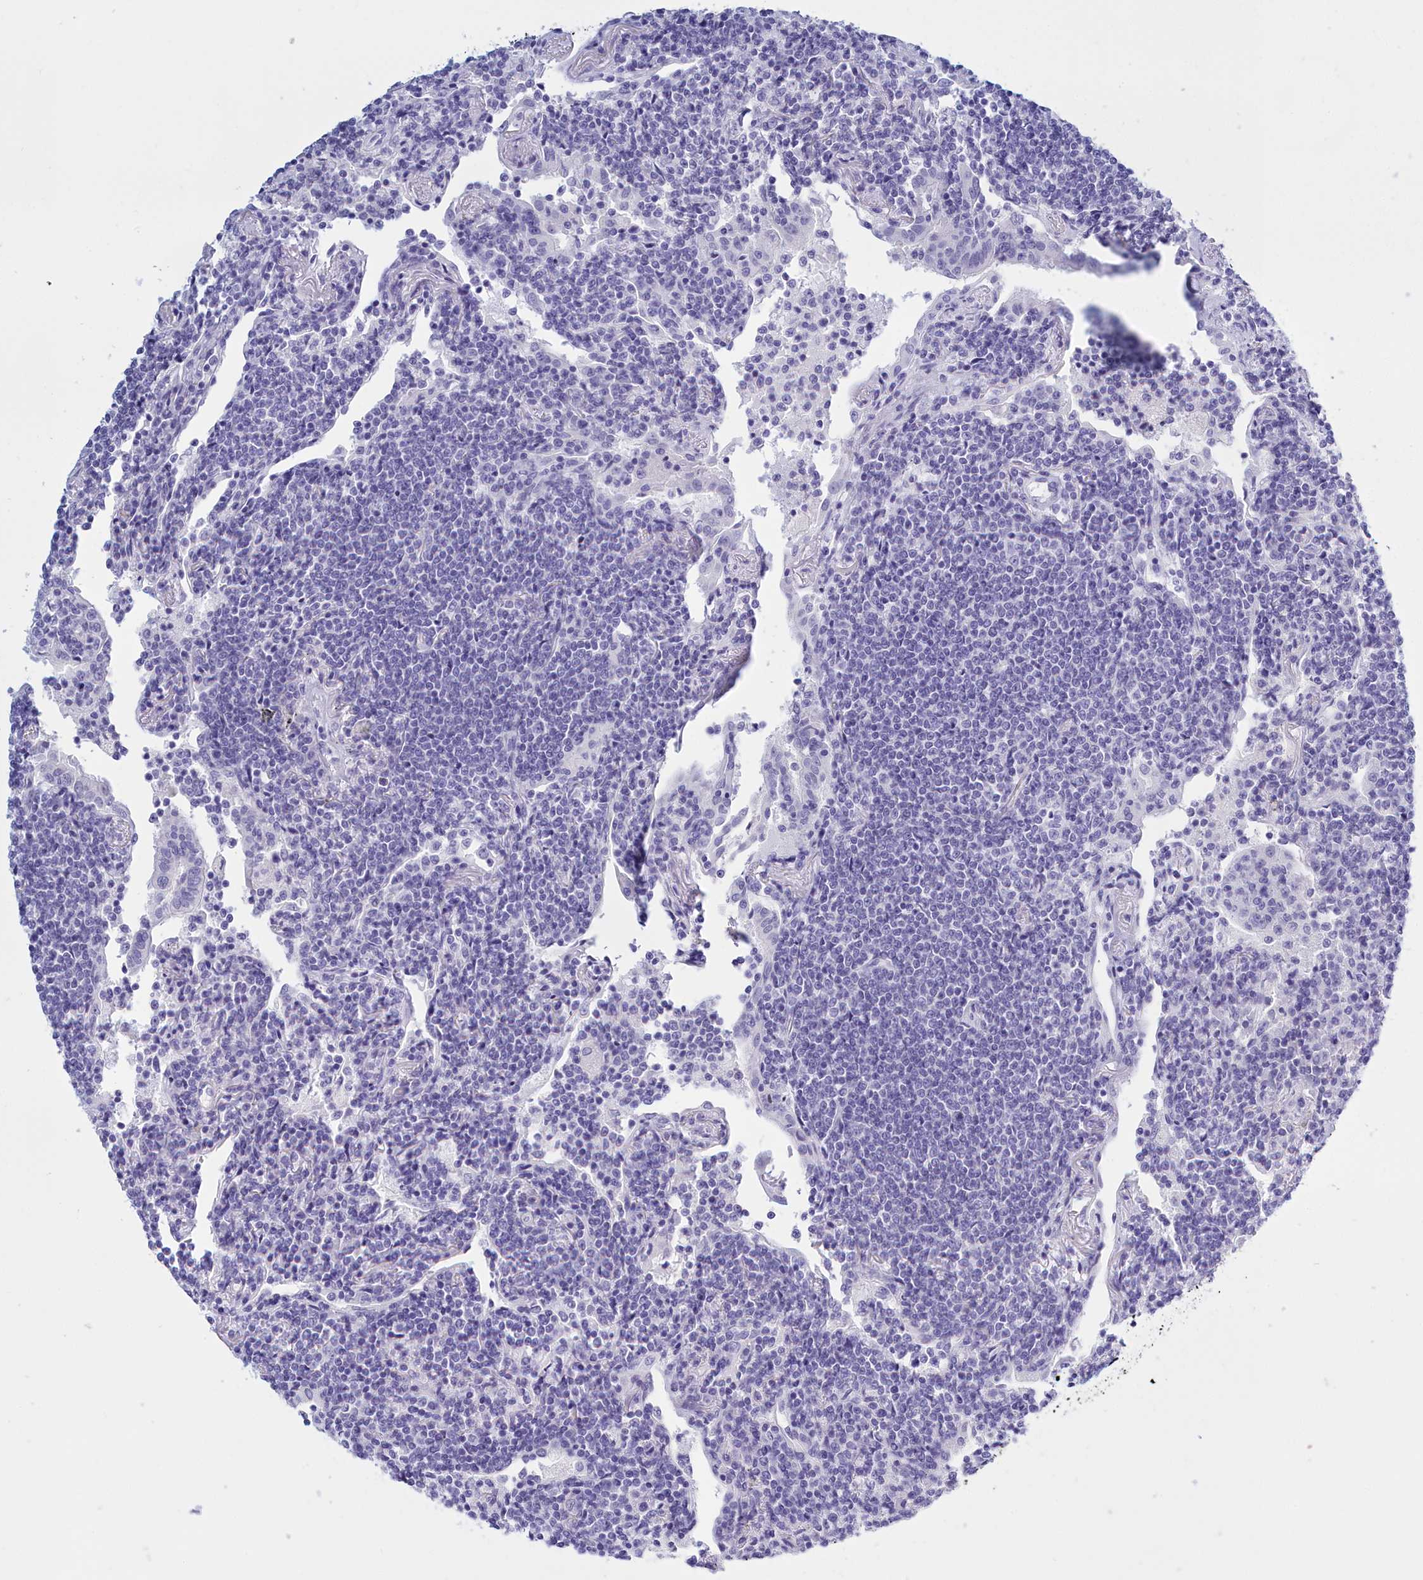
{"staining": {"intensity": "negative", "quantity": "none", "location": "none"}, "tissue": "lymphoma", "cell_type": "Tumor cells", "image_type": "cancer", "snomed": [{"axis": "morphology", "description": "Malignant lymphoma, non-Hodgkin's type, Low grade"}, {"axis": "topography", "description": "Lung"}], "caption": "Tumor cells are negative for brown protein staining in lymphoma. Brightfield microscopy of immunohistochemistry (IHC) stained with DAB (brown) and hematoxylin (blue), captured at high magnification.", "gene": "TMEM97", "patient": {"sex": "female", "age": 71}}